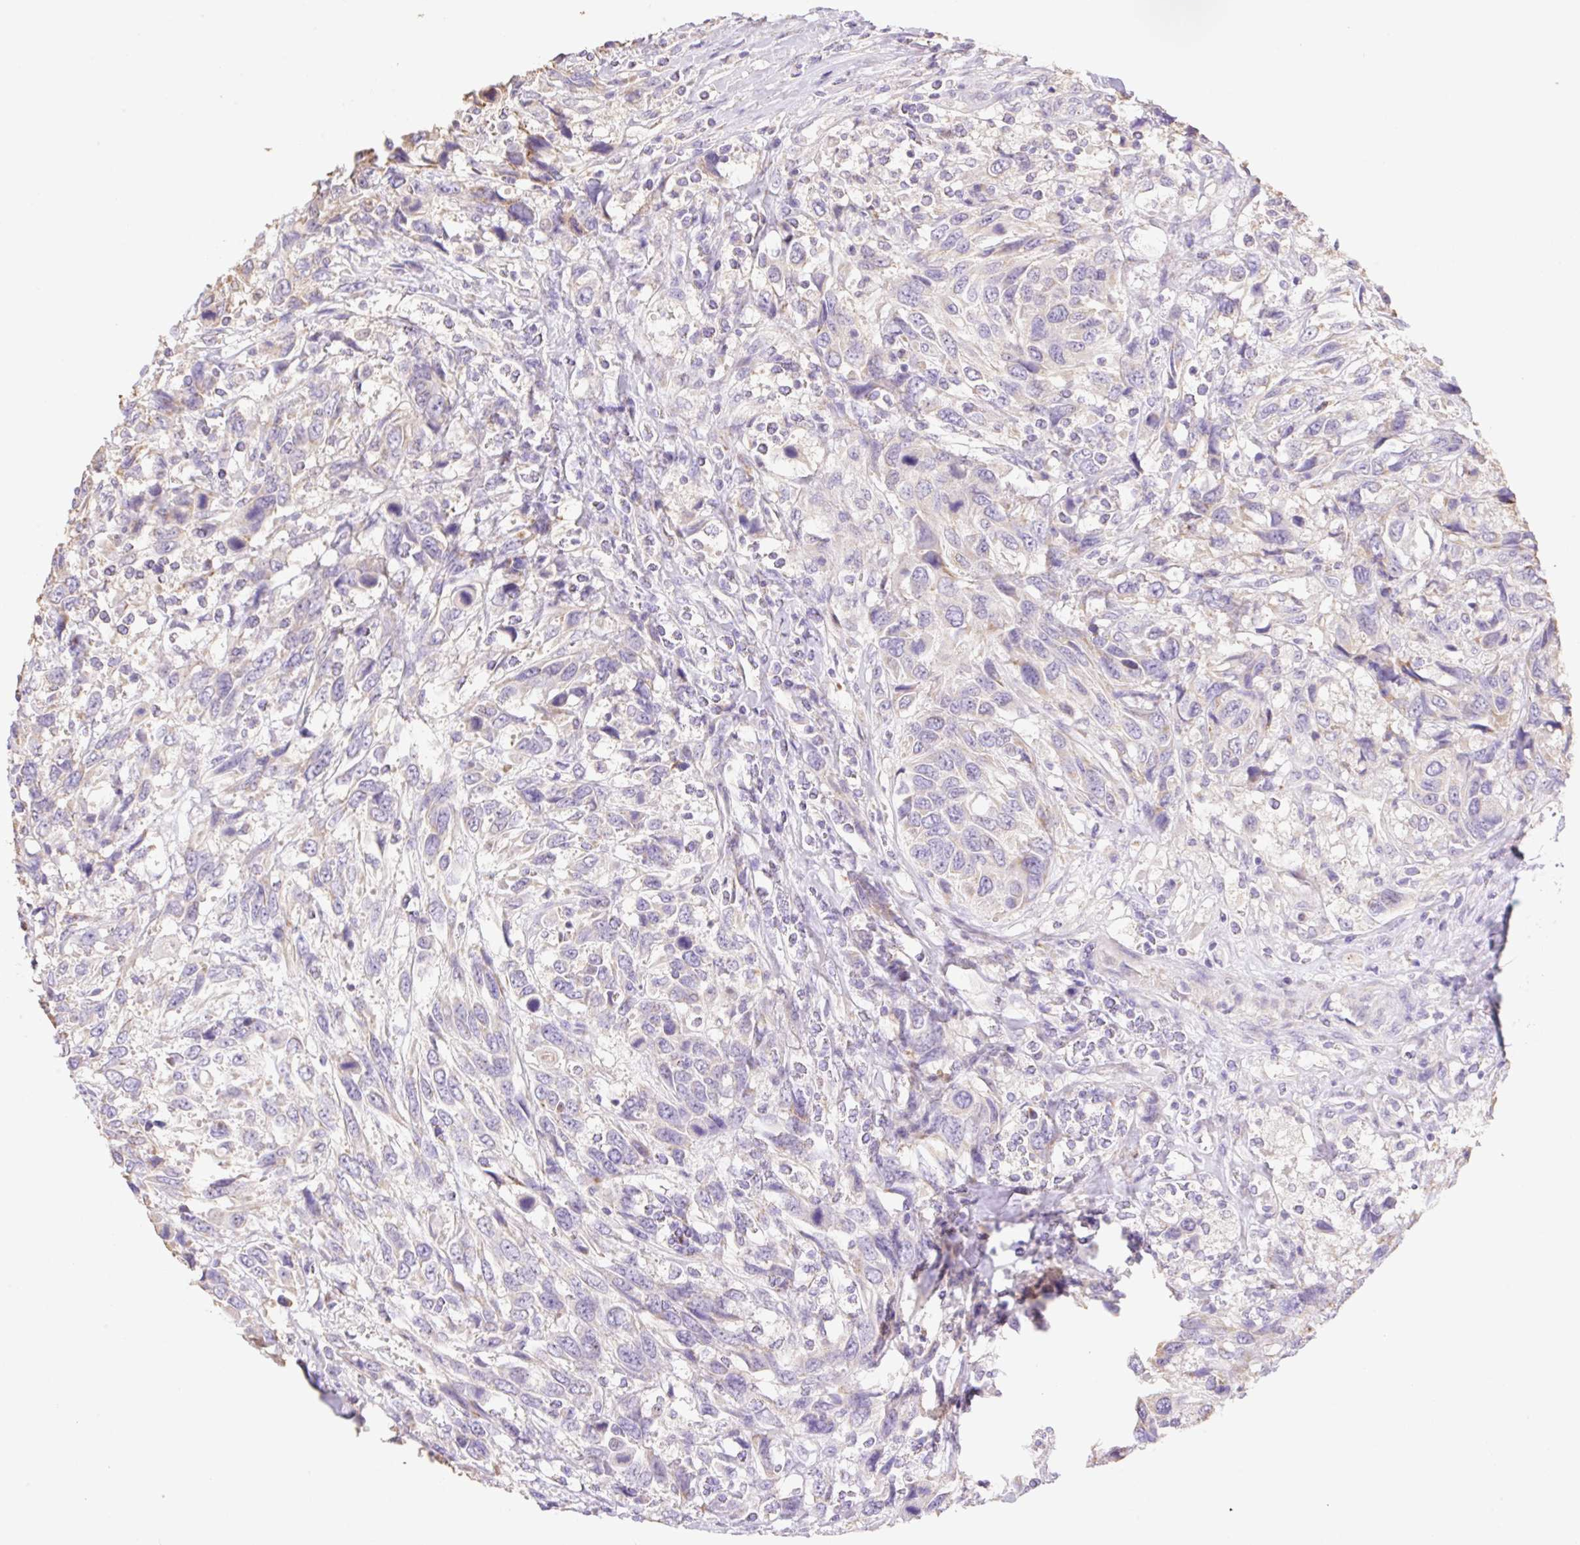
{"staining": {"intensity": "weak", "quantity": "<25%", "location": "cytoplasmic/membranous"}, "tissue": "urothelial cancer", "cell_type": "Tumor cells", "image_type": "cancer", "snomed": [{"axis": "morphology", "description": "Urothelial carcinoma, High grade"}, {"axis": "topography", "description": "Urinary bladder"}], "caption": "Immunohistochemistry (IHC) of human urothelial cancer reveals no staining in tumor cells.", "gene": "COPZ2", "patient": {"sex": "female", "age": 70}}